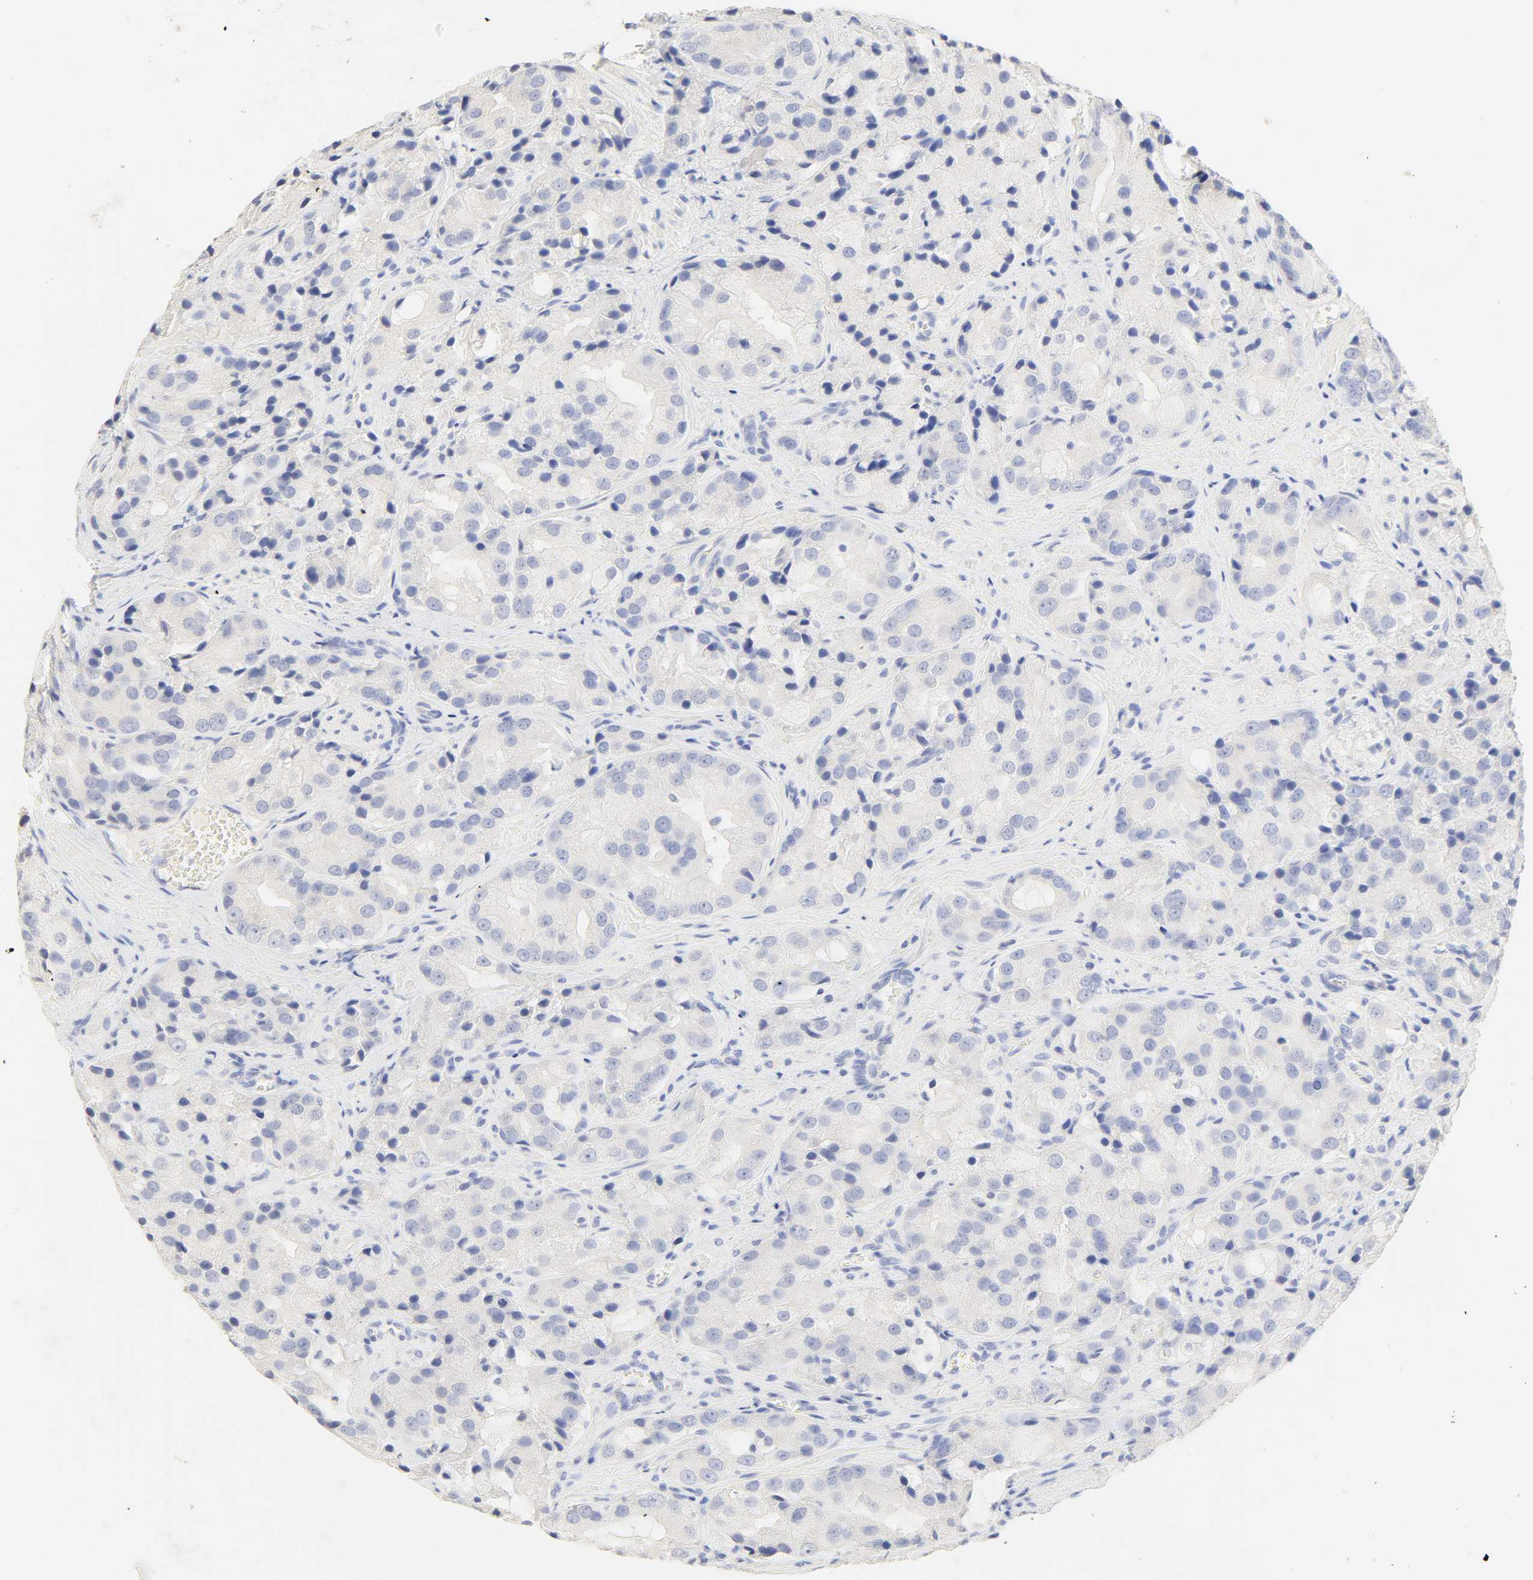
{"staining": {"intensity": "negative", "quantity": "none", "location": "none"}, "tissue": "prostate cancer", "cell_type": "Tumor cells", "image_type": "cancer", "snomed": [{"axis": "morphology", "description": "Adenocarcinoma, High grade"}, {"axis": "topography", "description": "Prostate"}], "caption": "Tumor cells show no significant protein expression in high-grade adenocarcinoma (prostate).", "gene": "SLCO1B3", "patient": {"sex": "male", "age": 70}}